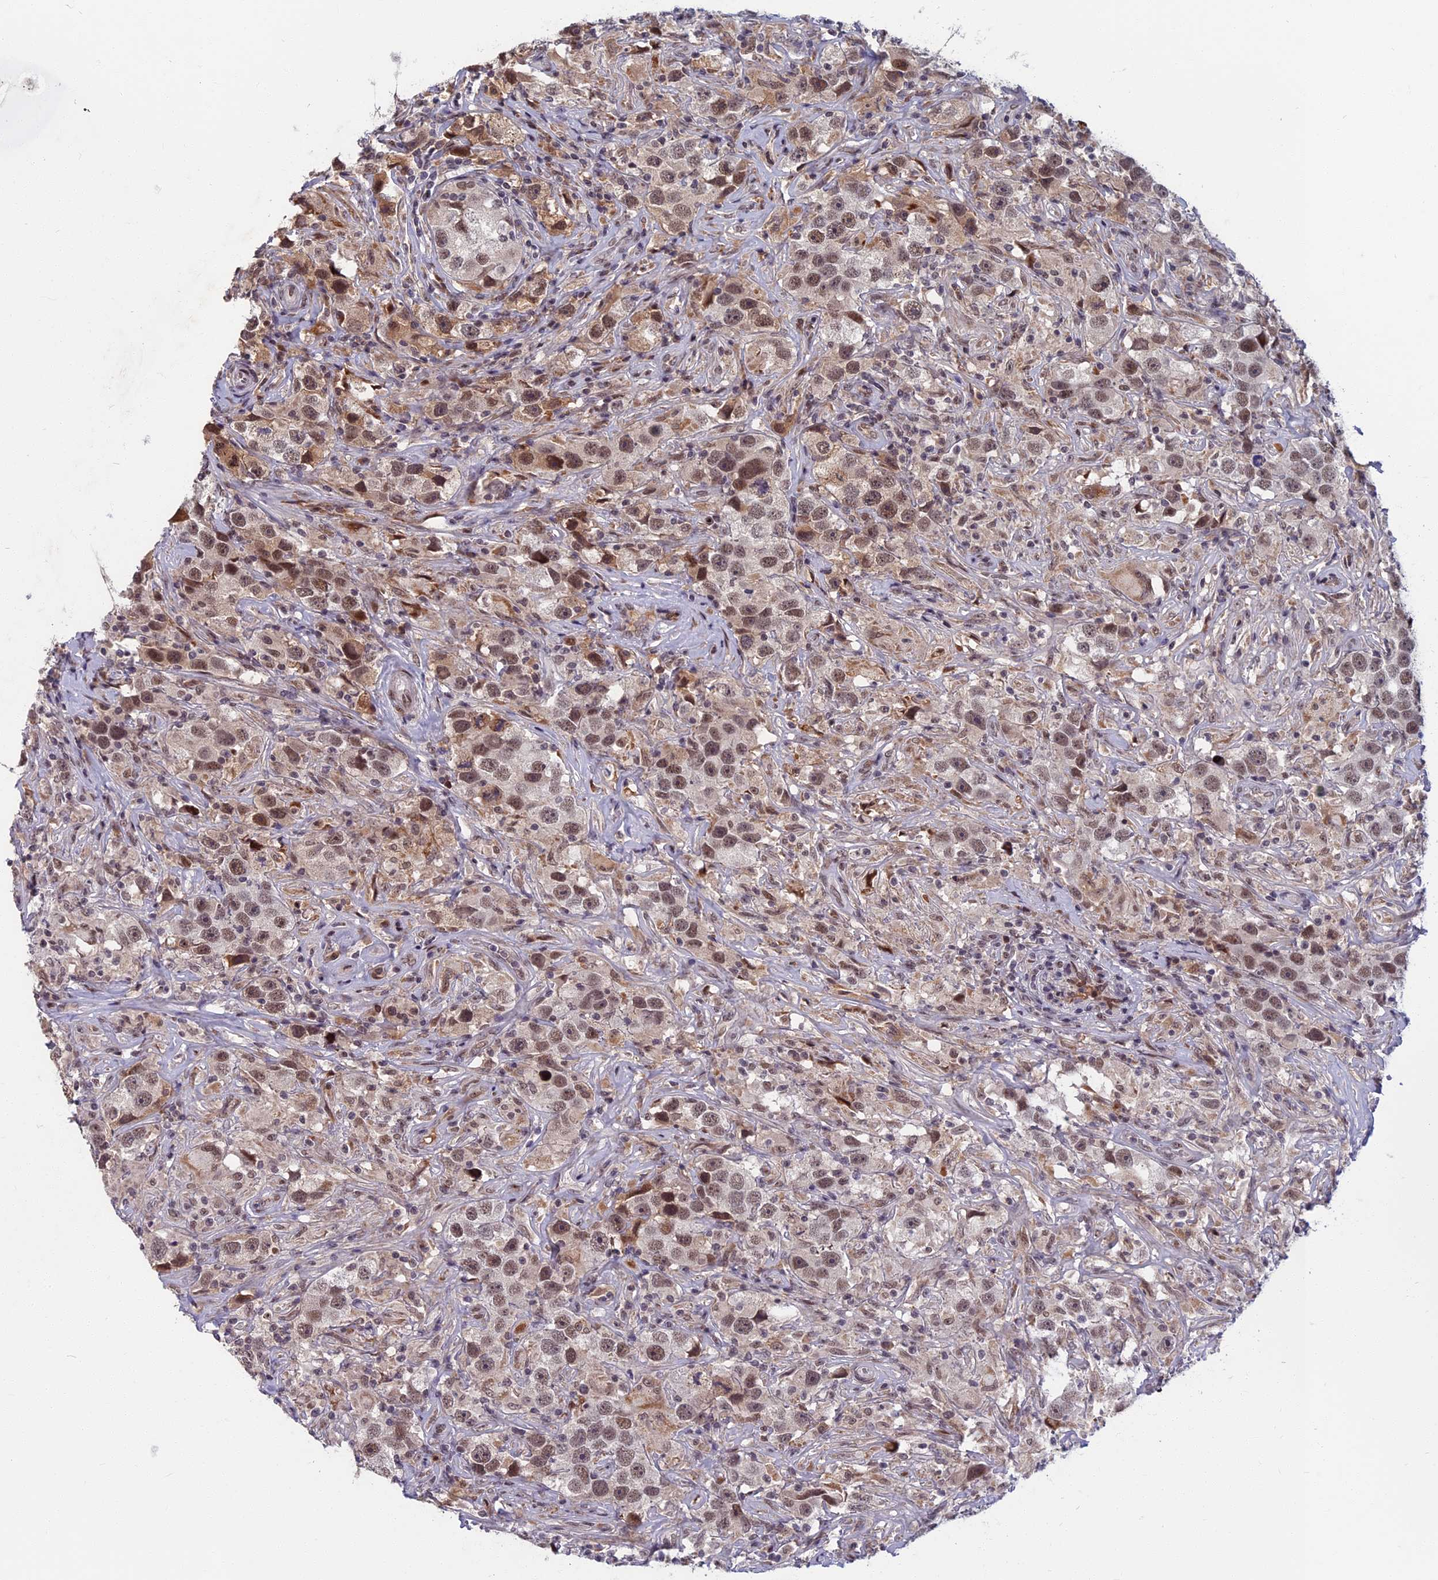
{"staining": {"intensity": "moderate", "quantity": ">75%", "location": "nuclear"}, "tissue": "testis cancer", "cell_type": "Tumor cells", "image_type": "cancer", "snomed": [{"axis": "morphology", "description": "Seminoma, NOS"}, {"axis": "topography", "description": "Testis"}], "caption": "IHC (DAB) staining of seminoma (testis) demonstrates moderate nuclear protein expression in approximately >75% of tumor cells.", "gene": "CDC7", "patient": {"sex": "male", "age": 49}}